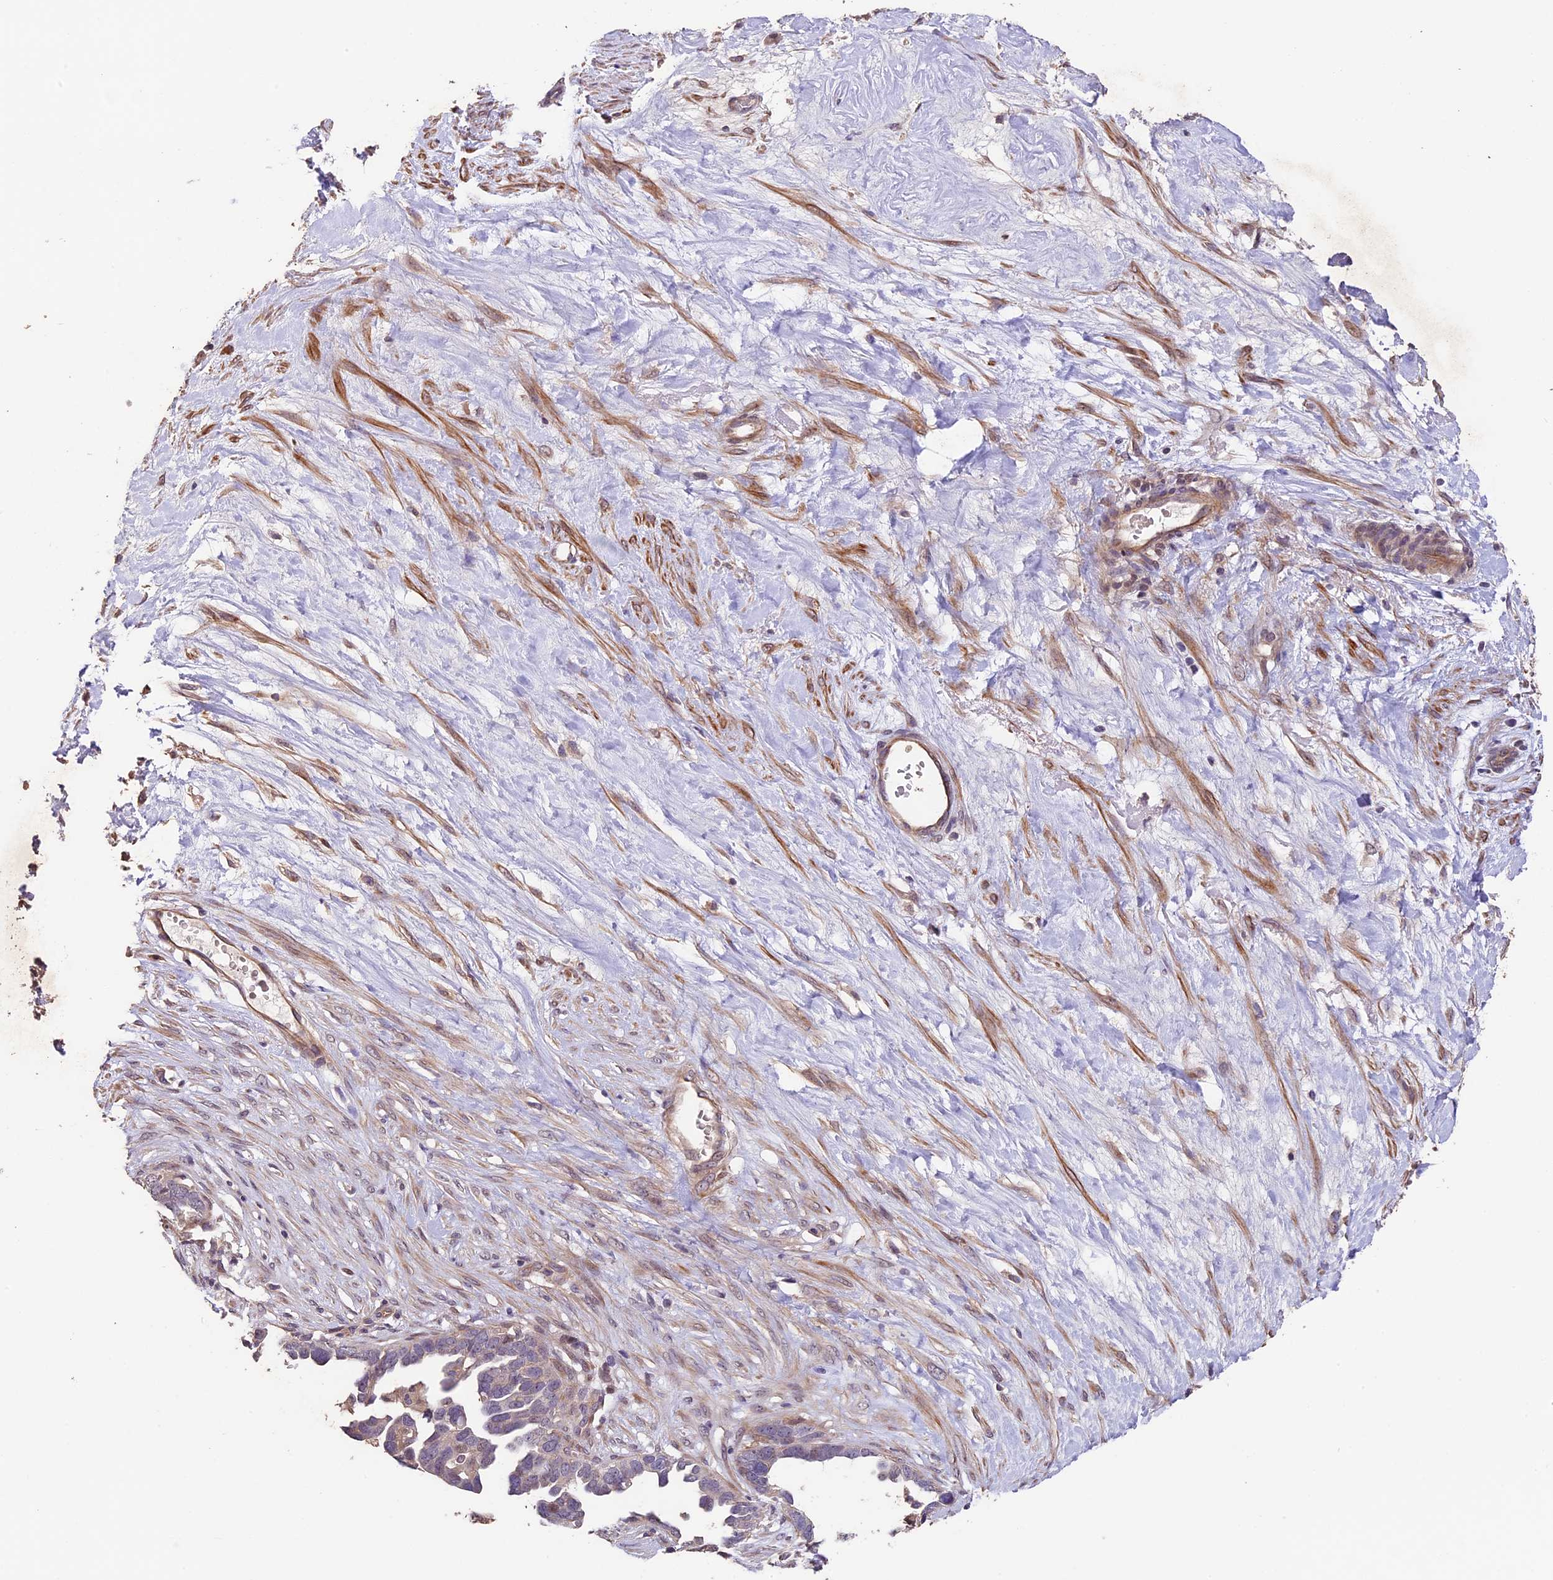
{"staining": {"intensity": "negative", "quantity": "none", "location": "none"}, "tissue": "ovarian cancer", "cell_type": "Tumor cells", "image_type": "cancer", "snomed": [{"axis": "morphology", "description": "Cystadenocarcinoma, serous, NOS"}, {"axis": "topography", "description": "Ovary"}], "caption": "Tumor cells show no significant expression in ovarian serous cystadenocarcinoma.", "gene": "GNB5", "patient": {"sex": "female", "age": 54}}